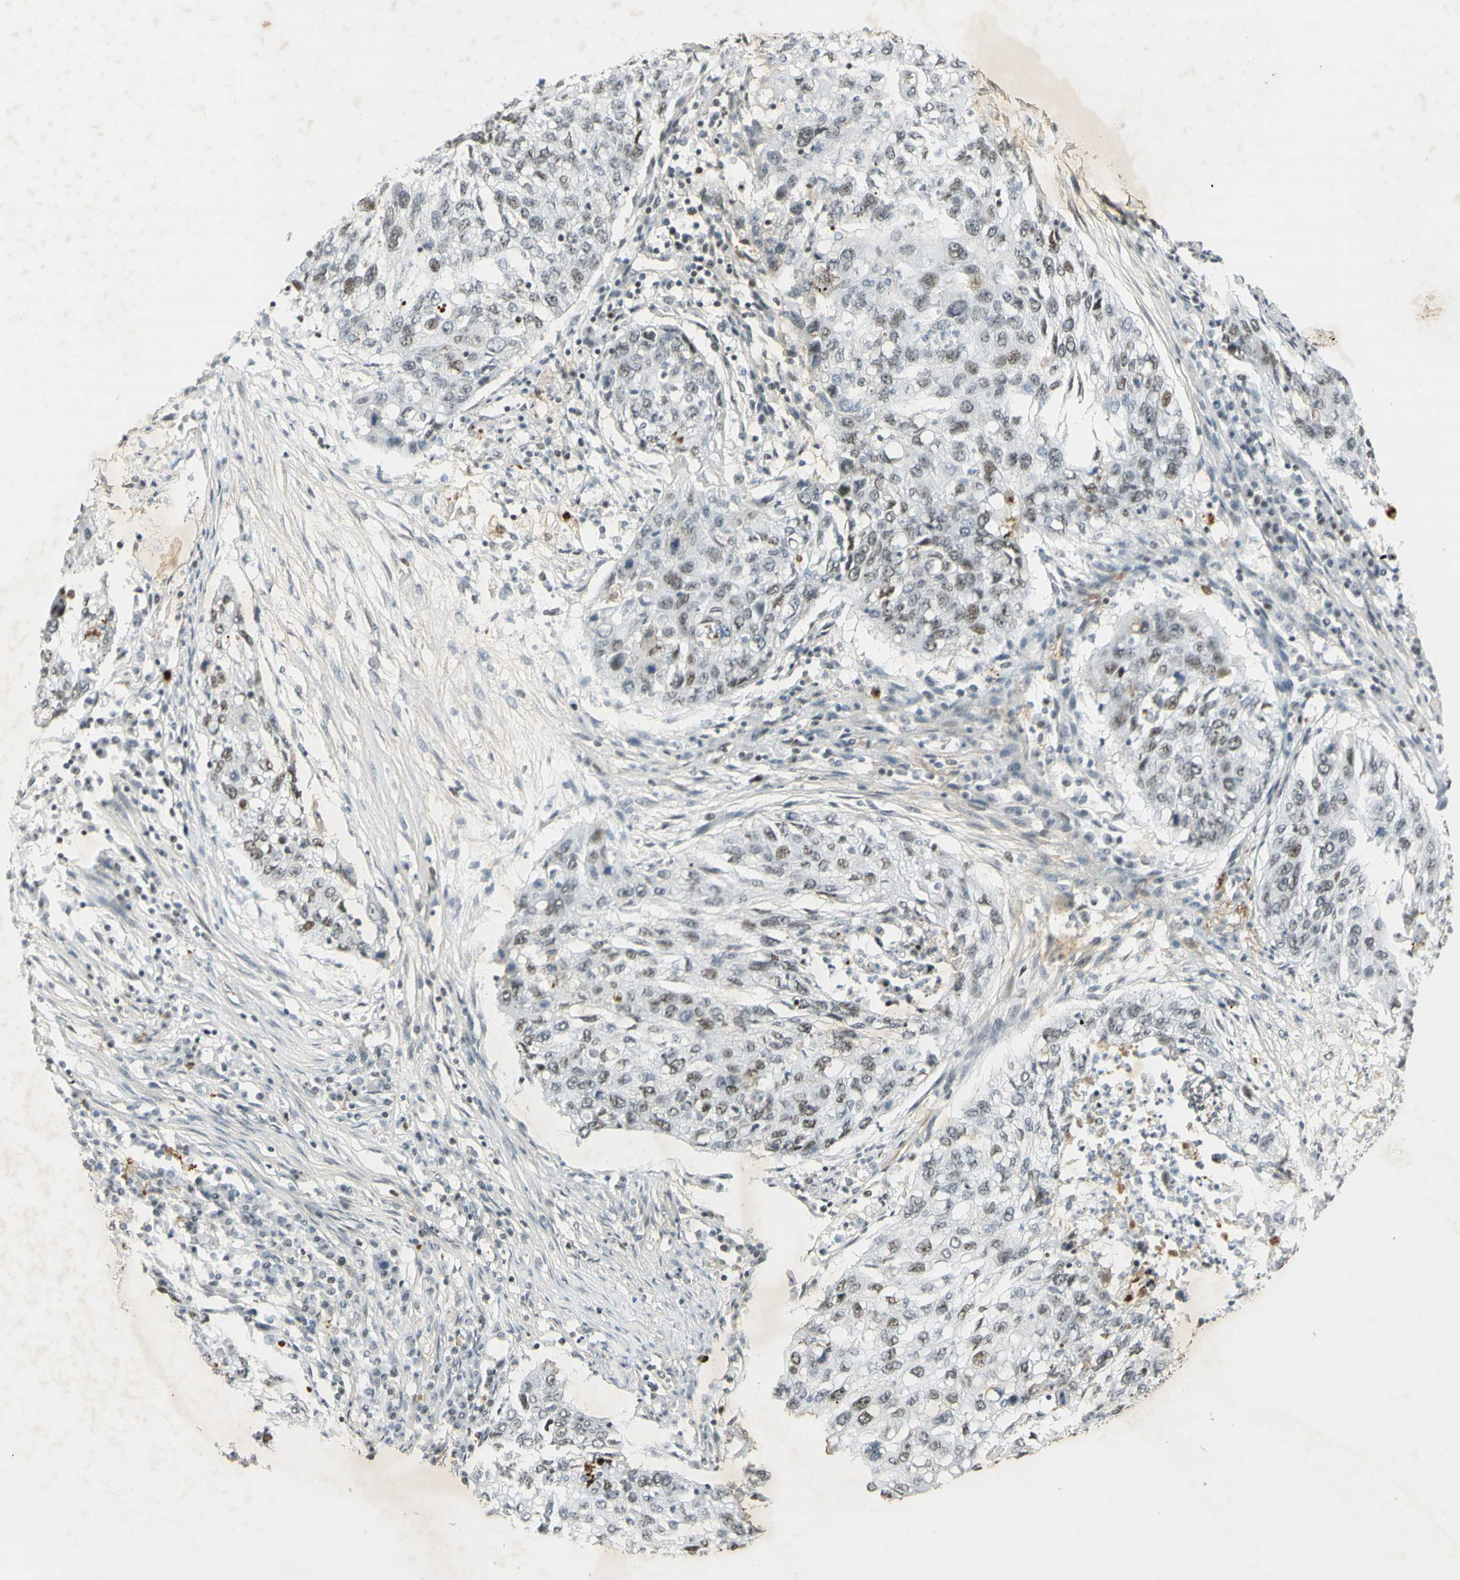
{"staining": {"intensity": "moderate", "quantity": "25%-75%", "location": "nuclear"}, "tissue": "lung cancer", "cell_type": "Tumor cells", "image_type": "cancer", "snomed": [{"axis": "morphology", "description": "Squamous cell carcinoma, NOS"}, {"axis": "topography", "description": "Lung"}], "caption": "Immunohistochemical staining of squamous cell carcinoma (lung) displays medium levels of moderate nuclear protein expression in about 25%-75% of tumor cells.", "gene": "IRF1", "patient": {"sex": "female", "age": 63}}